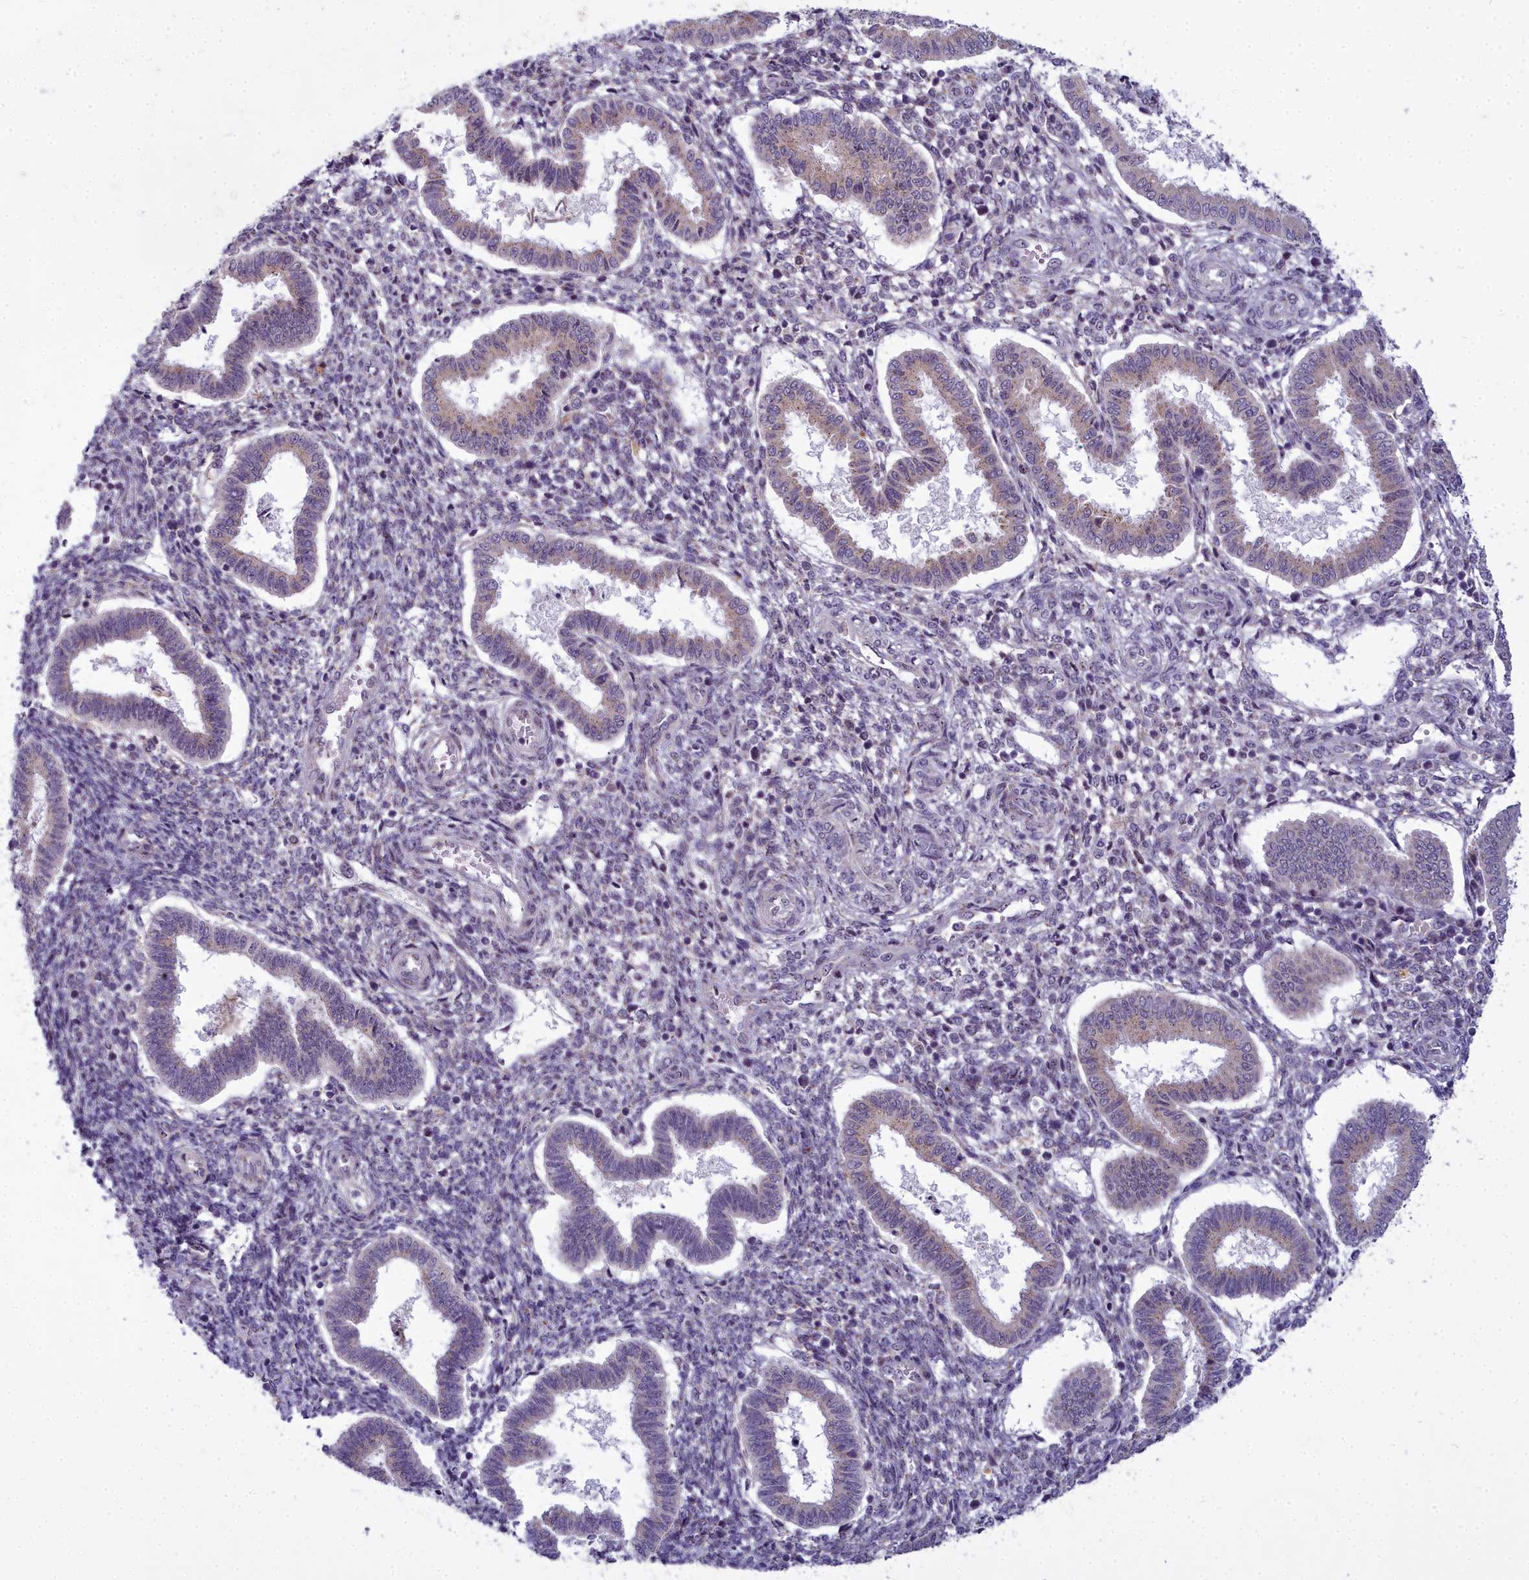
{"staining": {"intensity": "negative", "quantity": "none", "location": "none"}, "tissue": "endometrium", "cell_type": "Cells in endometrial stroma", "image_type": "normal", "snomed": [{"axis": "morphology", "description": "Normal tissue, NOS"}, {"axis": "topography", "description": "Endometrium"}], "caption": "IHC photomicrograph of normal endometrium: endometrium stained with DAB (3,3'-diaminobenzidine) demonstrates no significant protein staining in cells in endometrial stroma.", "gene": "WDPCP", "patient": {"sex": "female", "age": 24}}